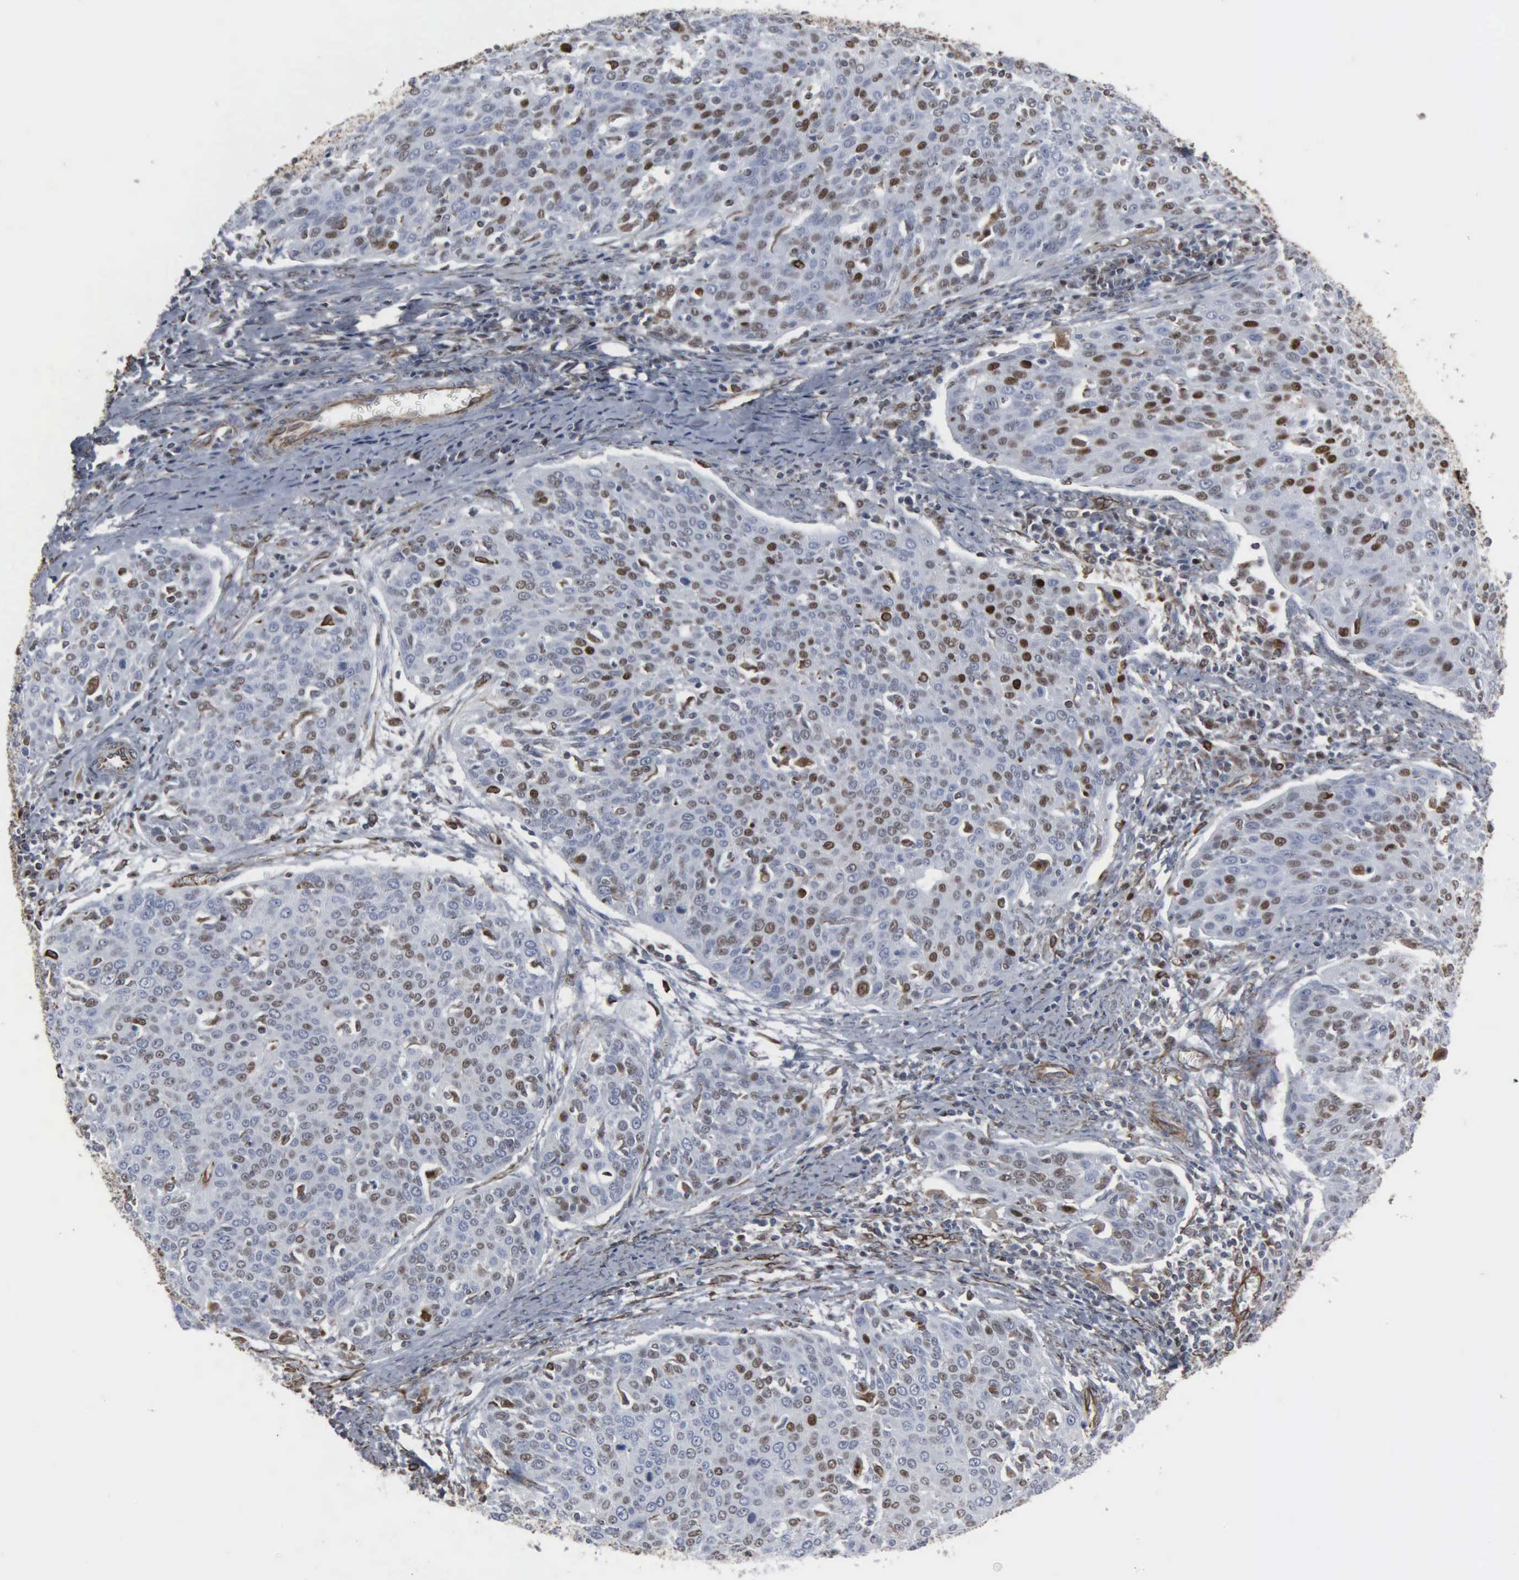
{"staining": {"intensity": "moderate", "quantity": "25%-75%", "location": "nuclear"}, "tissue": "cervical cancer", "cell_type": "Tumor cells", "image_type": "cancer", "snomed": [{"axis": "morphology", "description": "Squamous cell carcinoma, NOS"}, {"axis": "topography", "description": "Cervix"}], "caption": "IHC of cervical cancer (squamous cell carcinoma) displays medium levels of moderate nuclear positivity in about 25%-75% of tumor cells.", "gene": "CCNE1", "patient": {"sex": "female", "age": 38}}